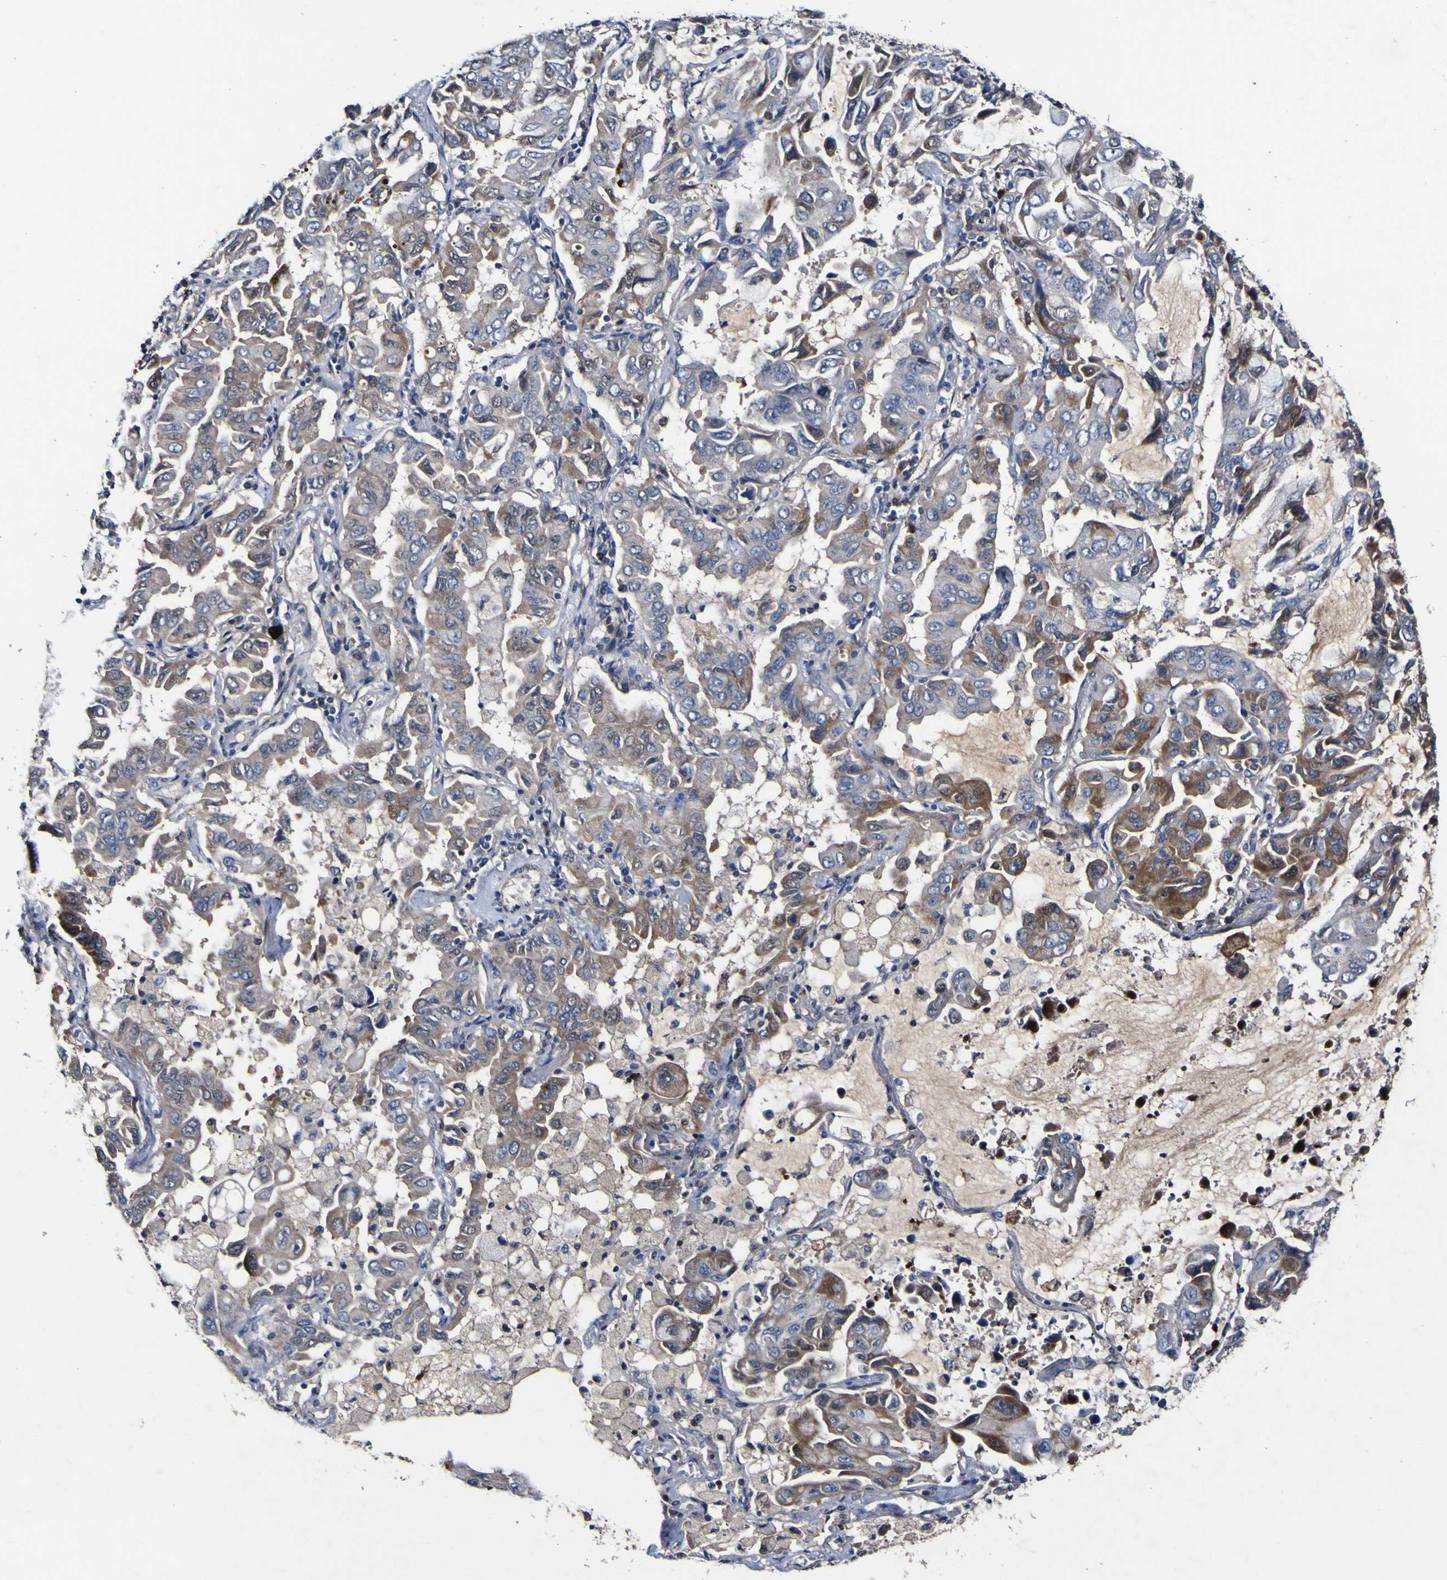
{"staining": {"intensity": "moderate", "quantity": "<25%", "location": "cytoplasmic/membranous"}, "tissue": "lung cancer", "cell_type": "Tumor cells", "image_type": "cancer", "snomed": [{"axis": "morphology", "description": "Adenocarcinoma, NOS"}, {"axis": "topography", "description": "Lung"}], "caption": "DAB (3,3'-diaminobenzidine) immunohistochemical staining of lung cancer exhibits moderate cytoplasmic/membranous protein positivity in approximately <25% of tumor cells. Nuclei are stained in blue.", "gene": "CCL2", "patient": {"sex": "male", "age": 64}}